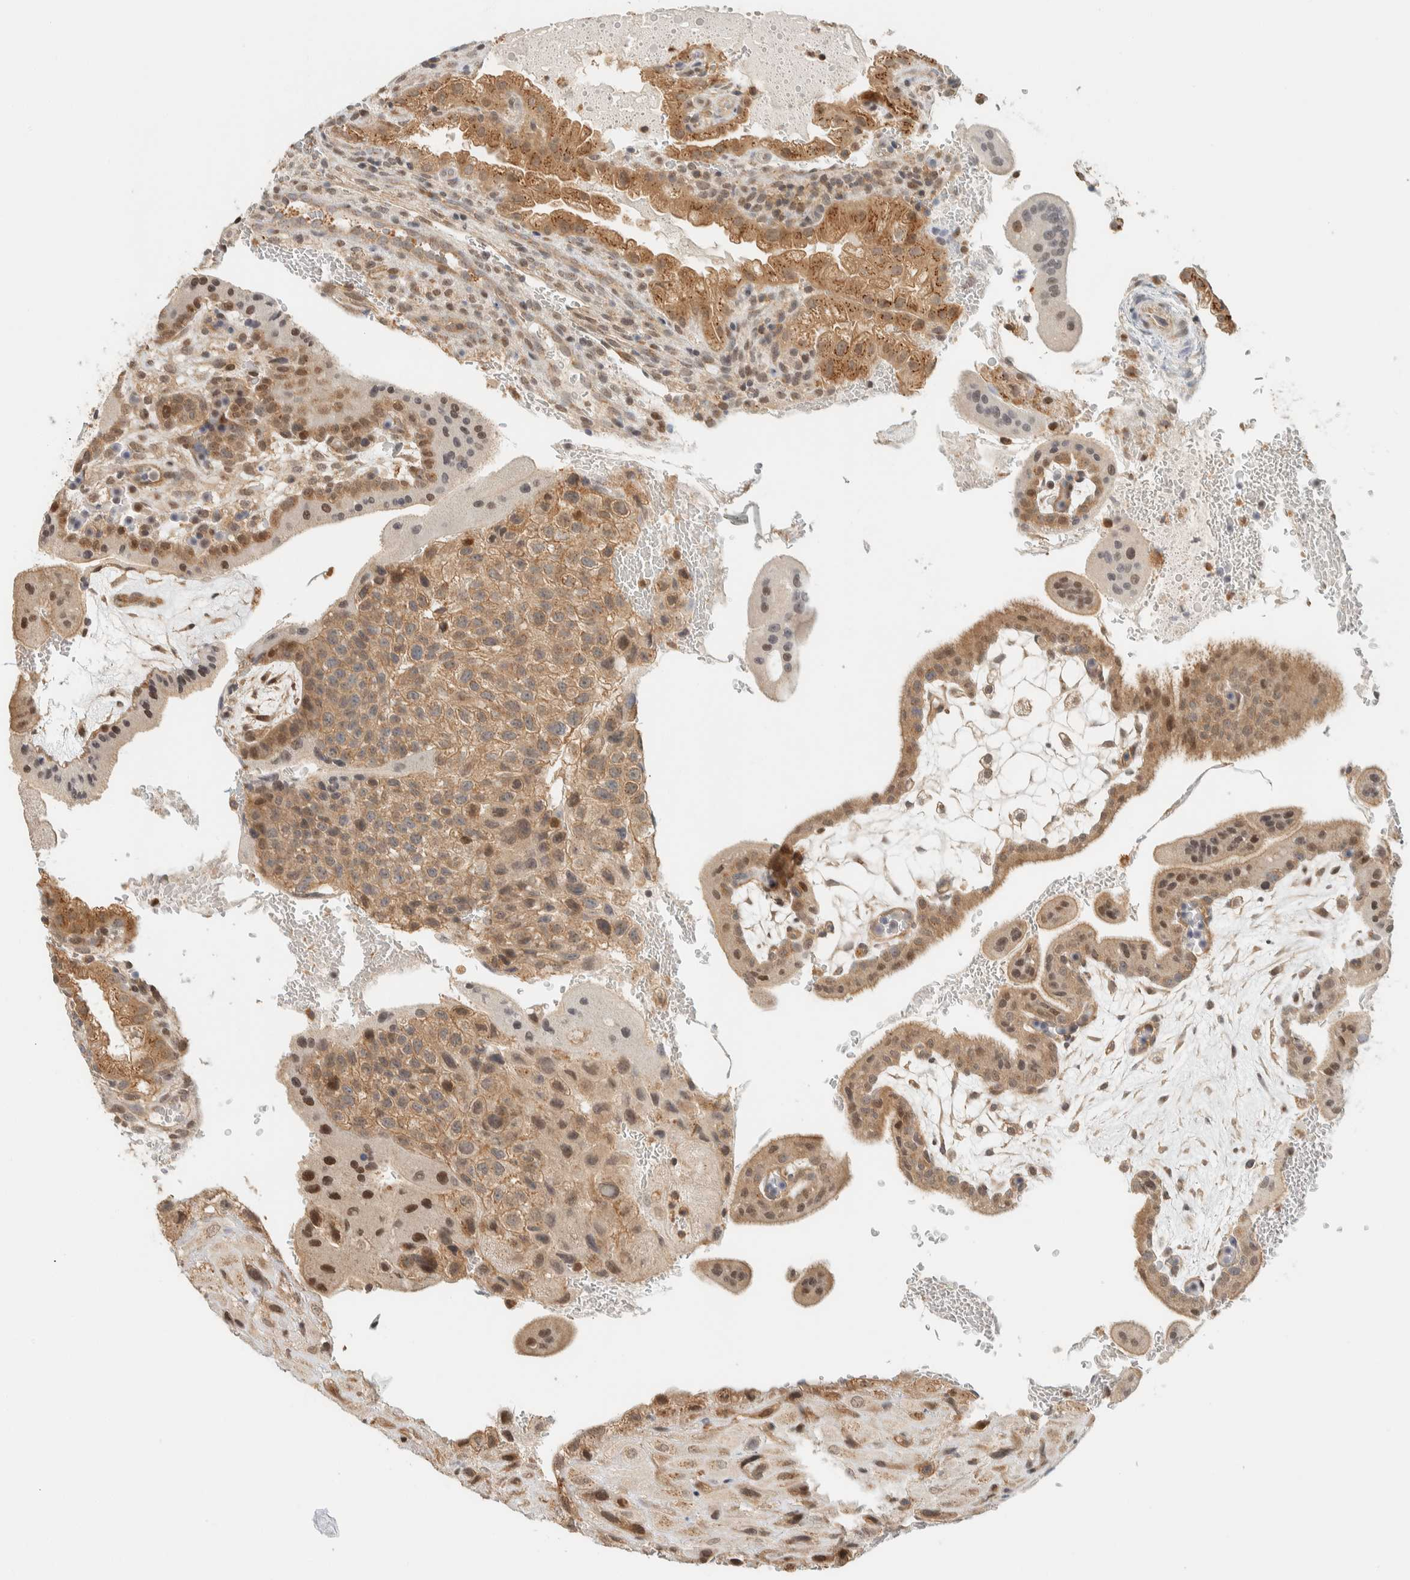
{"staining": {"intensity": "moderate", "quantity": ">75%", "location": "cytoplasmic/membranous,nuclear"}, "tissue": "placenta", "cell_type": "Decidual cells", "image_type": "normal", "snomed": [{"axis": "morphology", "description": "Normal tissue, NOS"}, {"axis": "topography", "description": "Placenta"}], "caption": "The micrograph exhibits staining of benign placenta, revealing moderate cytoplasmic/membranous,nuclear protein expression (brown color) within decidual cells. (Stains: DAB (3,3'-diaminobenzidine) in brown, nuclei in blue, Microscopy: brightfield microscopy at high magnification).", "gene": "ARFGEF1", "patient": {"sex": "female", "age": 35}}